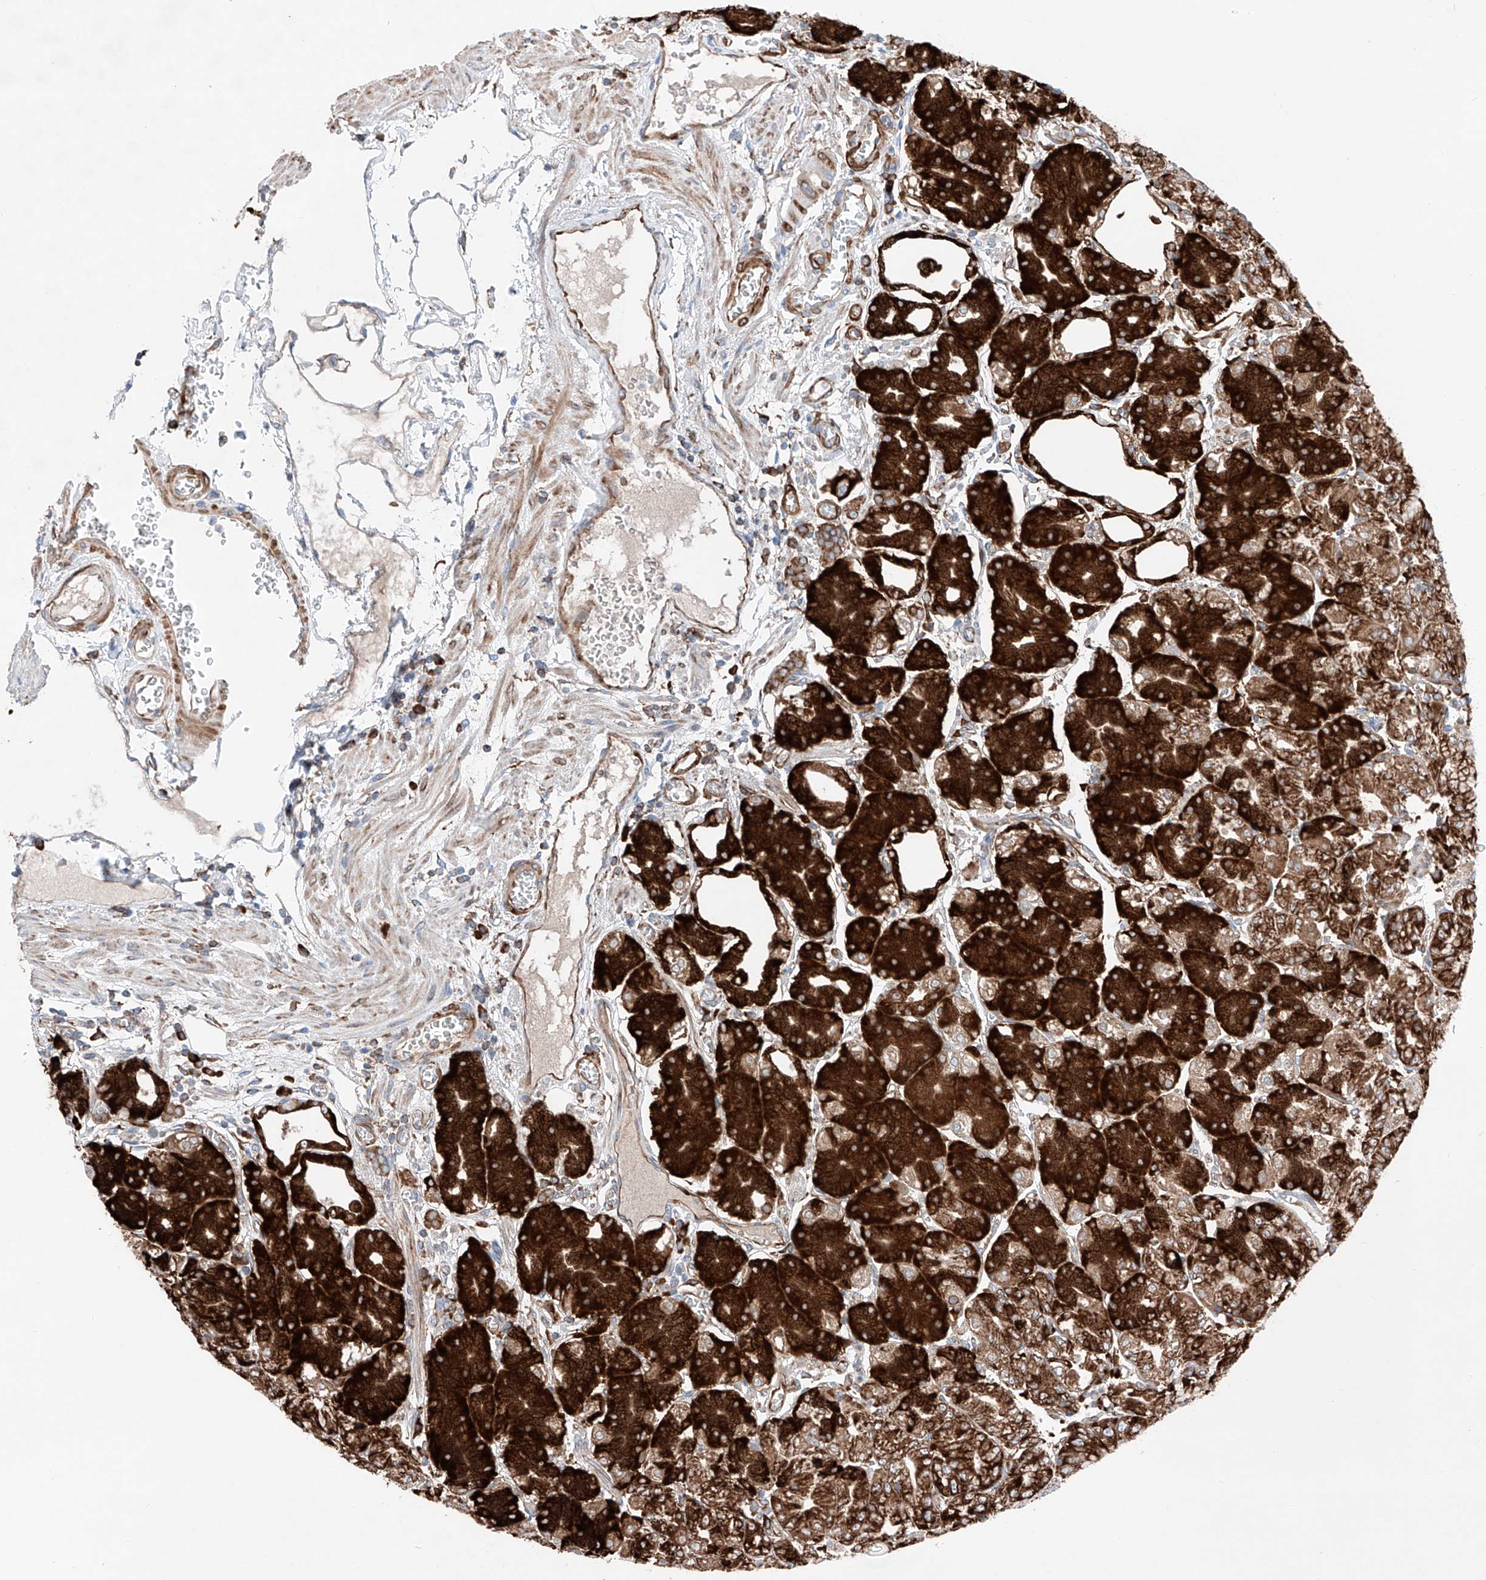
{"staining": {"intensity": "strong", "quantity": ">75%", "location": "cytoplasmic/membranous"}, "tissue": "stomach", "cell_type": "Glandular cells", "image_type": "normal", "snomed": [{"axis": "morphology", "description": "Normal tissue, NOS"}, {"axis": "topography", "description": "Stomach, lower"}], "caption": "Unremarkable stomach demonstrates strong cytoplasmic/membranous expression in approximately >75% of glandular cells The staining was performed using DAB to visualize the protein expression in brown, while the nuclei were stained in blue with hematoxylin (Magnification: 20x)..", "gene": "CRELD1", "patient": {"sex": "male", "age": 71}}